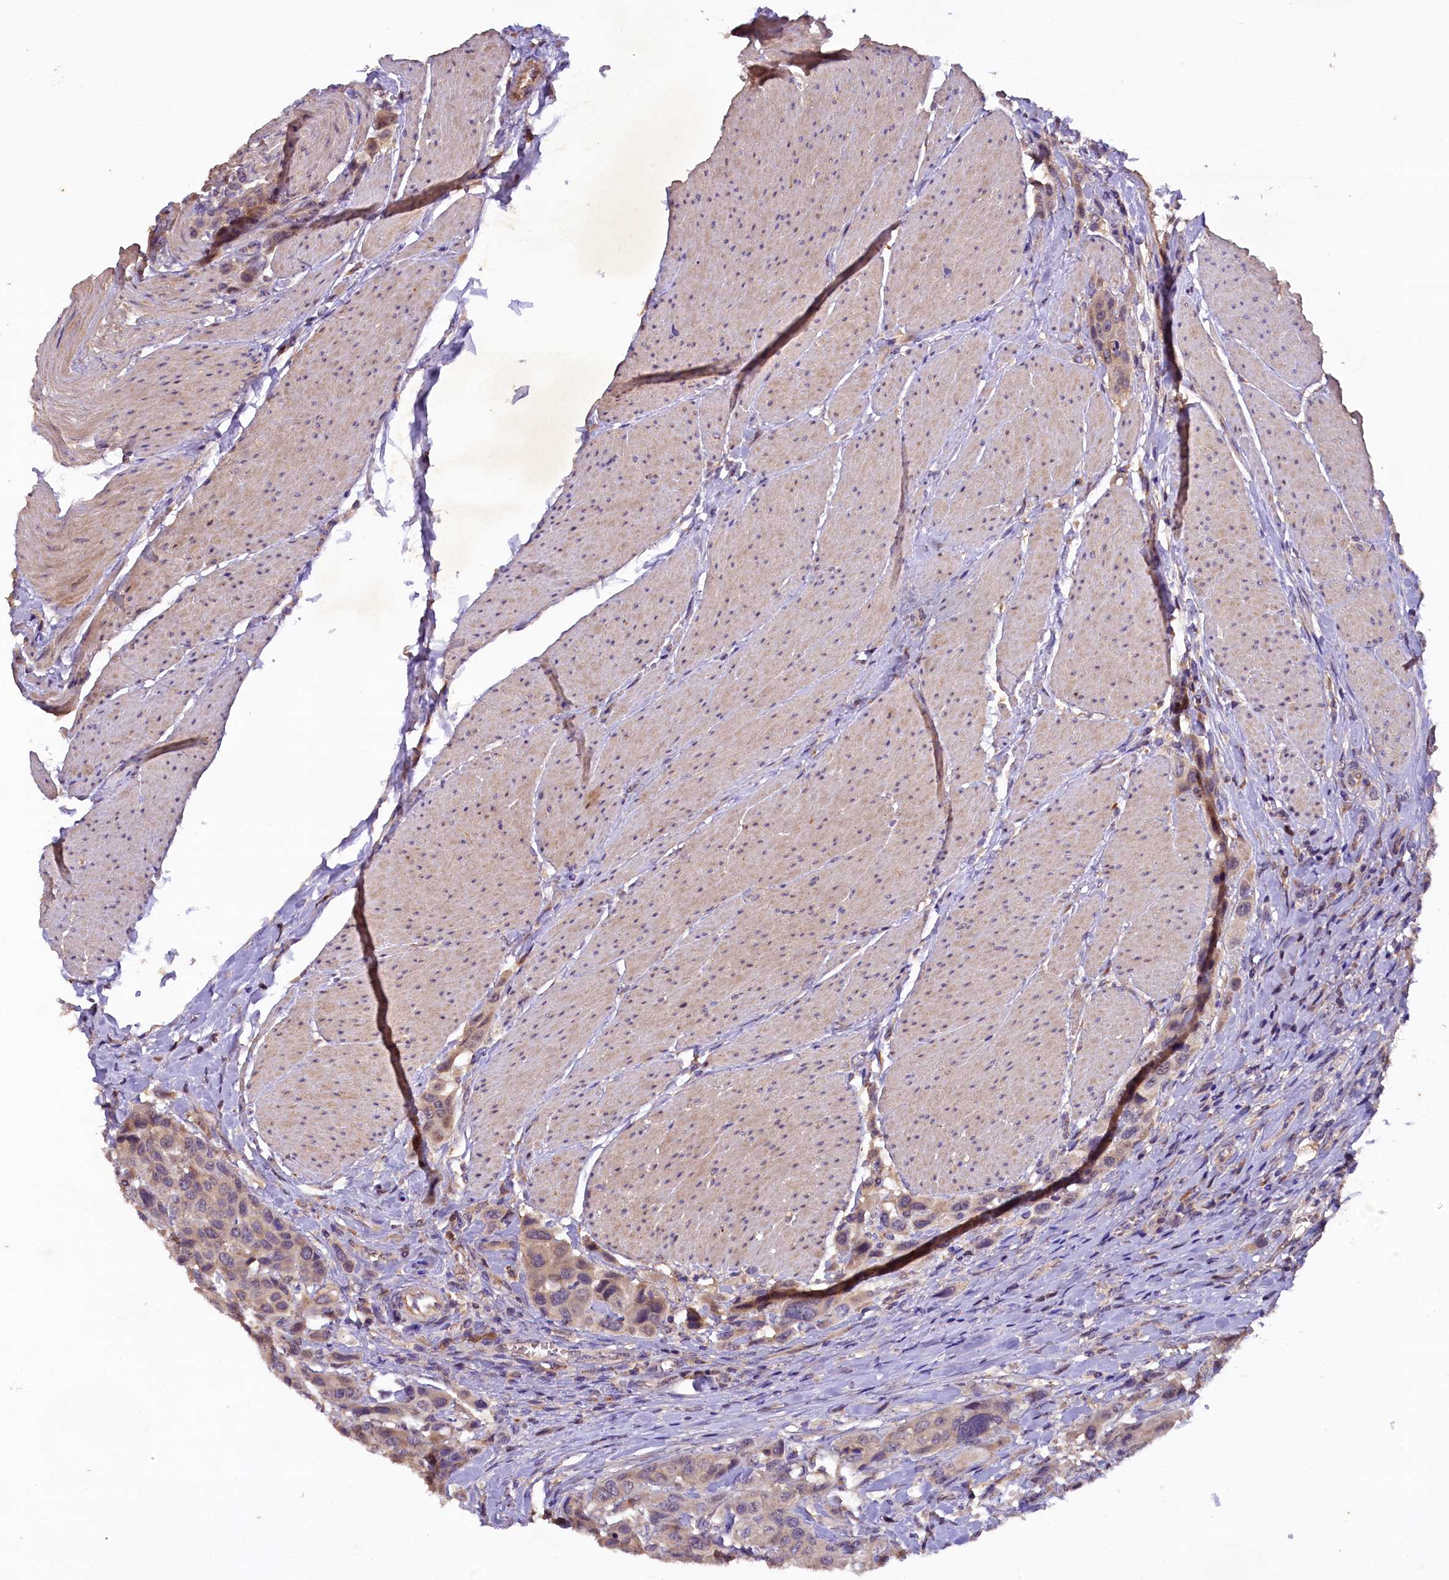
{"staining": {"intensity": "weak", "quantity": ">75%", "location": "cytoplasmic/membranous,nuclear"}, "tissue": "urothelial cancer", "cell_type": "Tumor cells", "image_type": "cancer", "snomed": [{"axis": "morphology", "description": "Urothelial carcinoma, High grade"}, {"axis": "topography", "description": "Urinary bladder"}], "caption": "Immunohistochemical staining of high-grade urothelial carcinoma exhibits low levels of weak cytoplasmic/membranous and nuclear expression in approximately >75% of tumor cells.", "gene": "PLXNB1", "patient": {"sex": "male", "age": 50}}